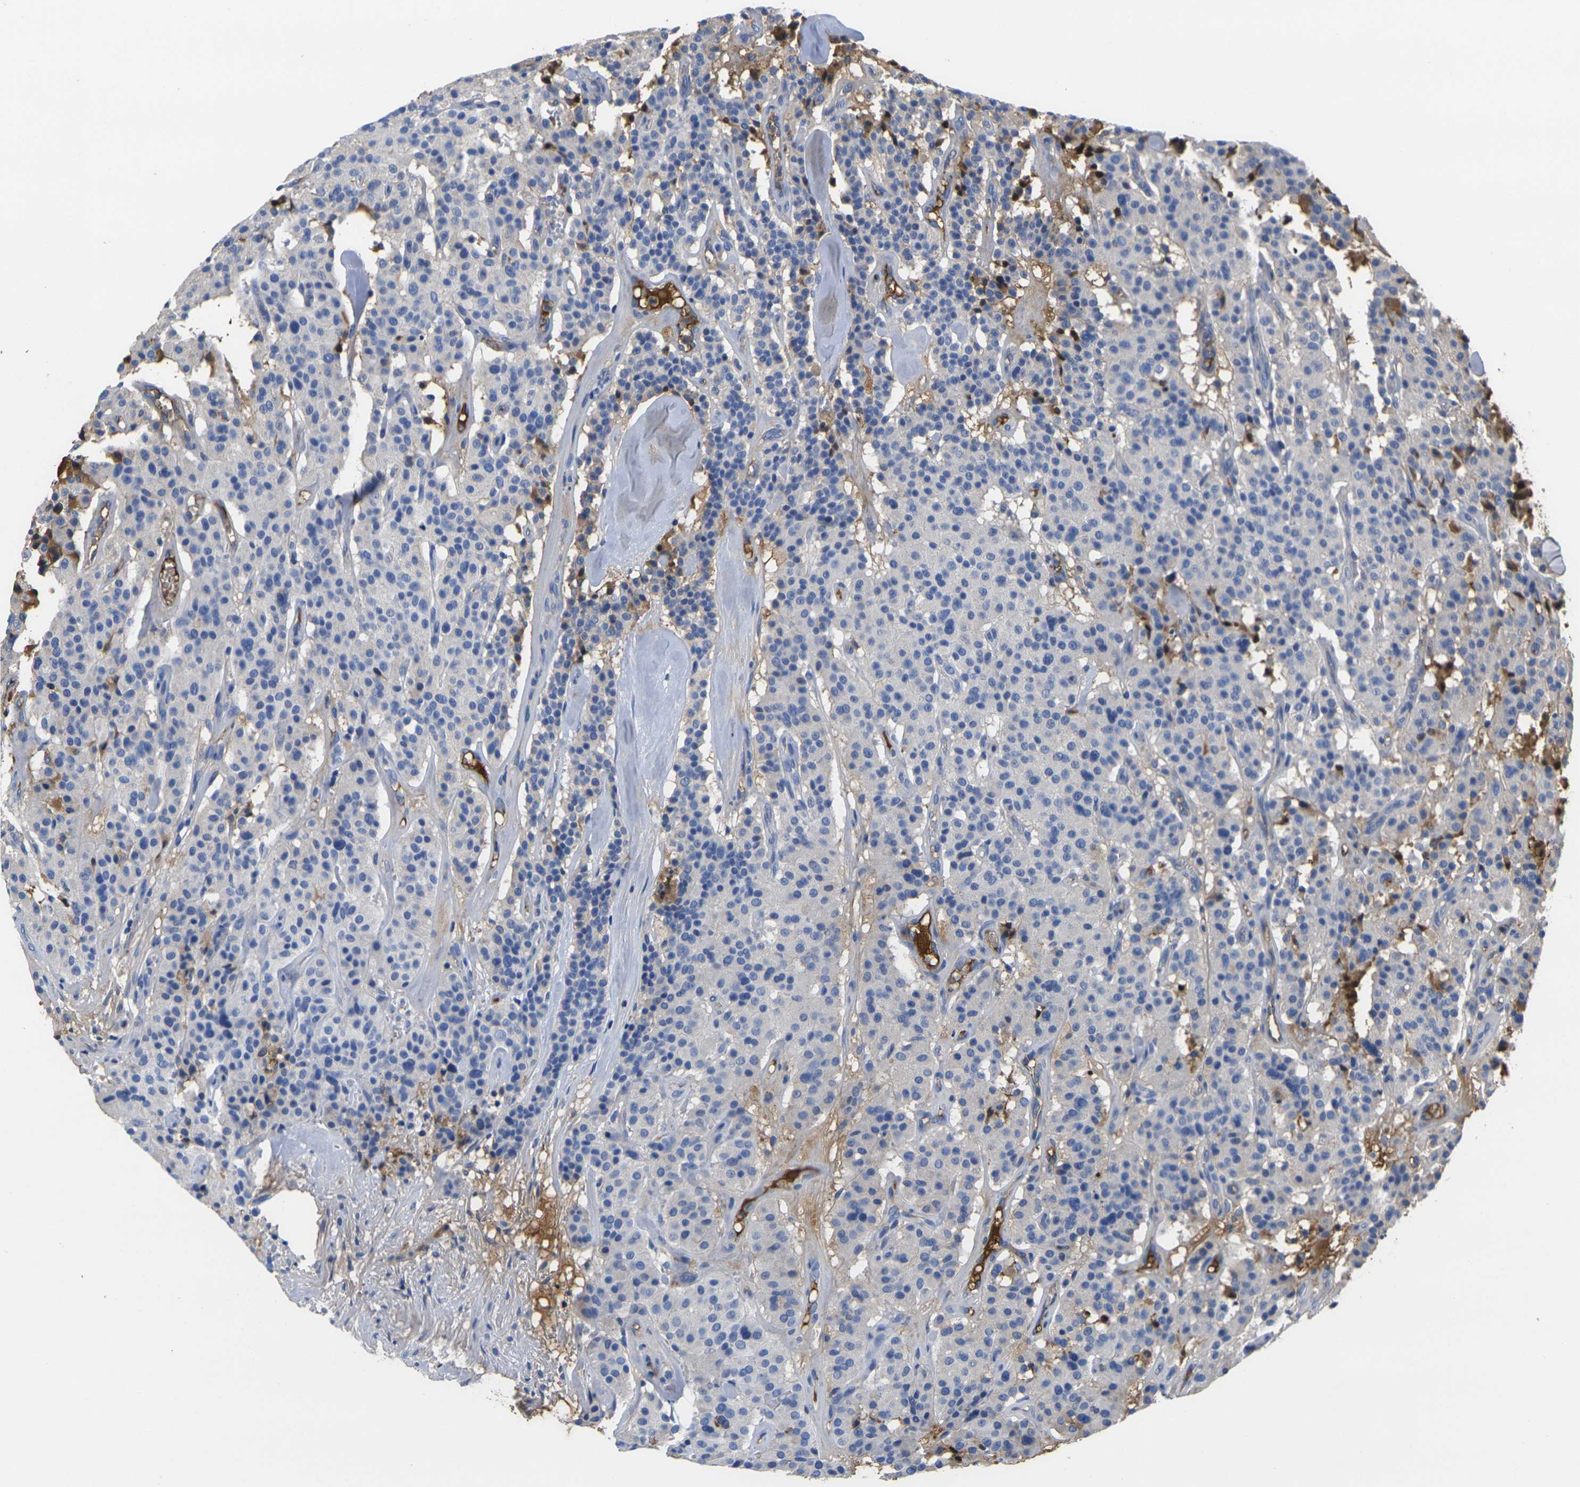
{"staining": {"intensity": "moderate", "quantity": "<25%", "location": "cytoplasmic/membranous"}, "tissue": "carcinoid", "cell_type": "Tumor cells", "image_type": "cancer", "snomed": [{"axis": "morphology", "description": "Carcinoid, malignant, NOS"}, {"axis": "topography", "description": "Lung"}], "caption": "A brown stain highlights moderate cytoplasmic/membranous expression of a protein in carcinoid tumor cells.", "gene": "GREM2", "patient": {"sex": "male", "age": 30}}